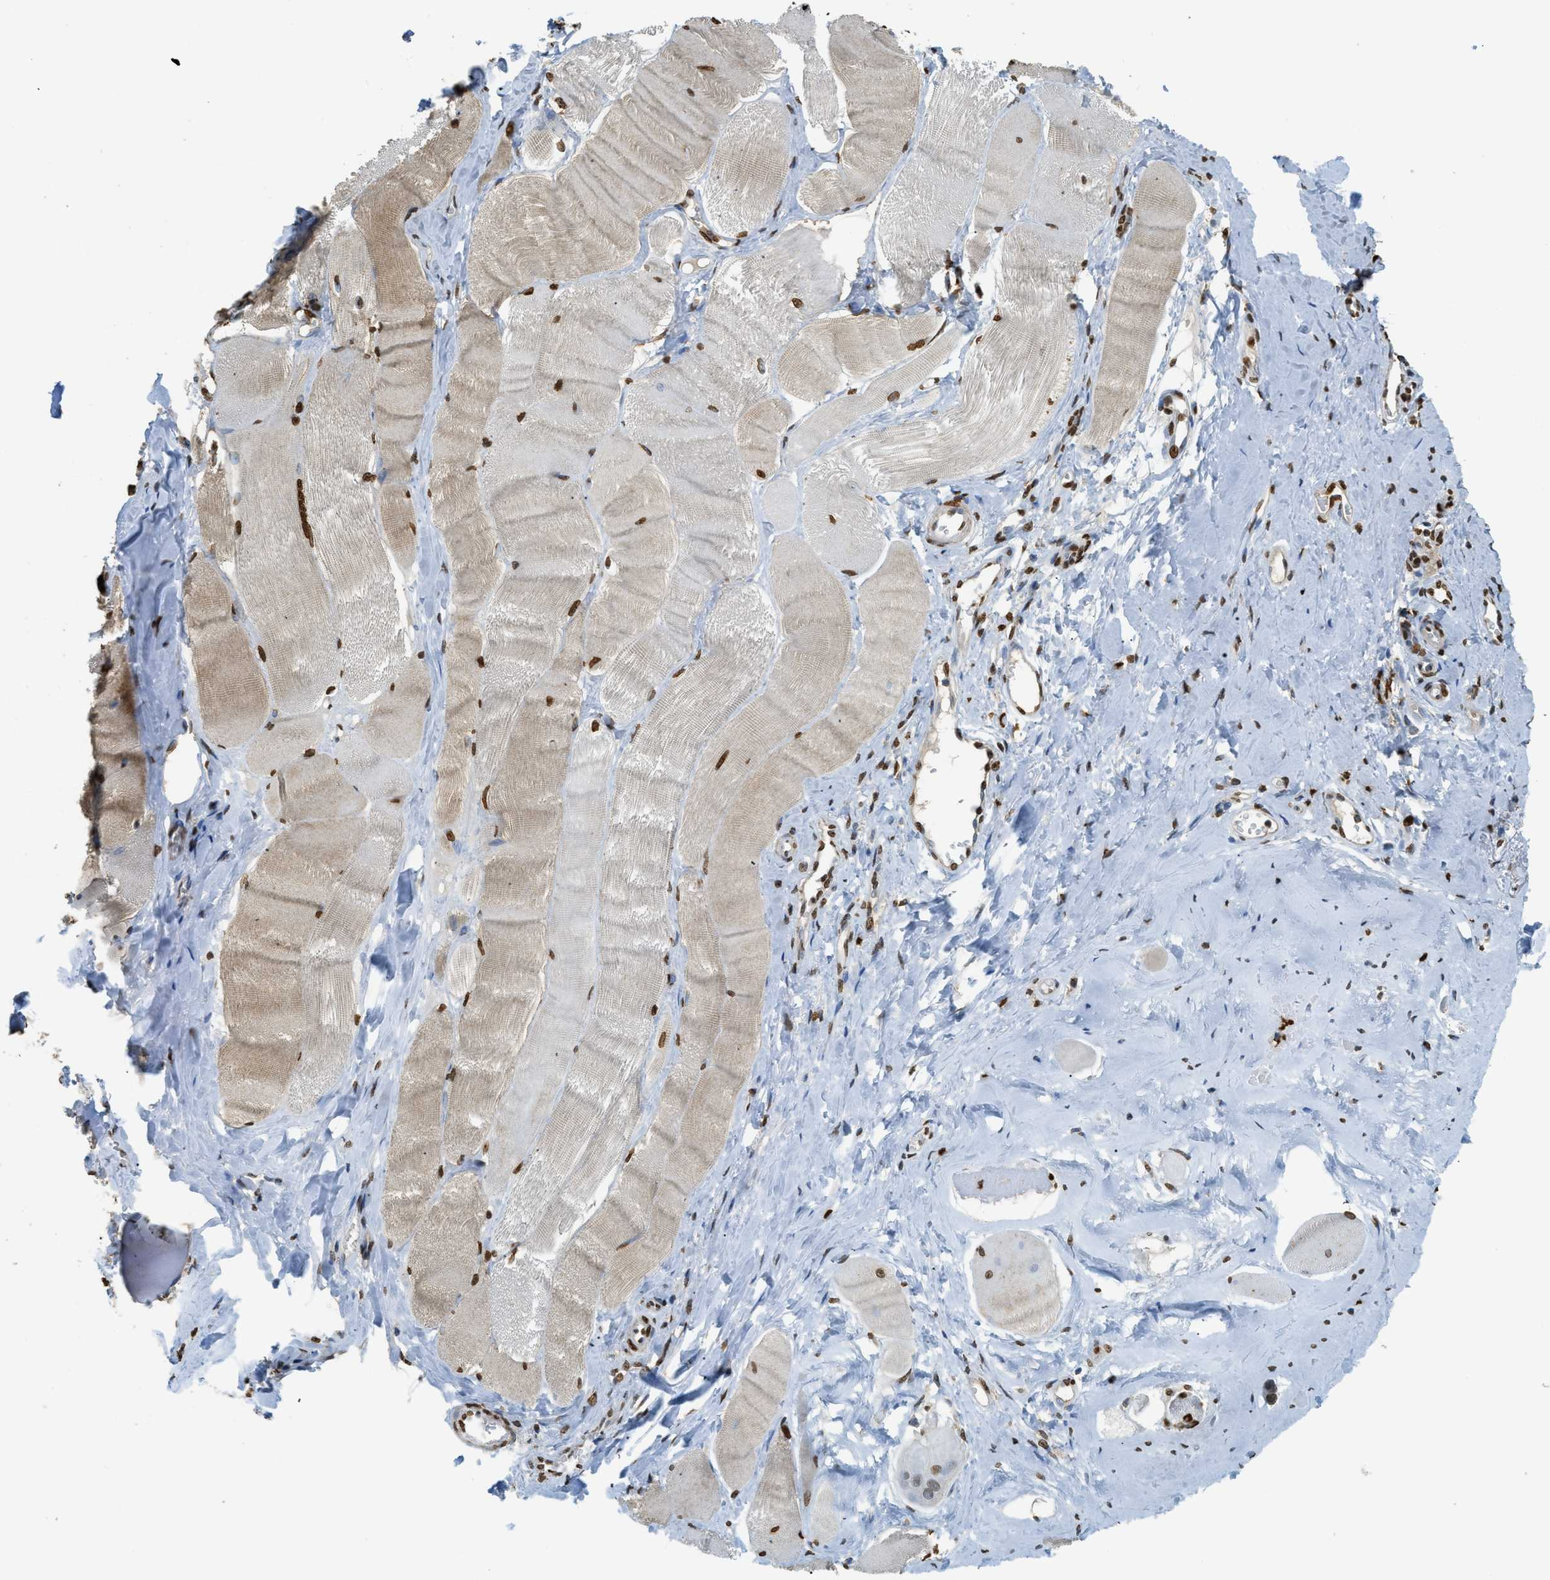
{"staining": {"intensity": "strong", "quantity": "25%-75%", "location": "nuclear"}, "tissue": "skeletal muscle", "cell_type": "Myocytes", "image_type": "normal", "snomed": [{"axis": "morphology", "description": "Normal tissue, NOS"}, {"axis": "morphology", "description": "Squamous cell carcinoma, NOS"}, {"axis": "topography", "description": "Skeletal muscle"}], "caption": "Human skeletal muscle stained for a protein (brown) reveals strong nuclear positive staining in about 25%-75% of myocytes.", "gene": "NR5A2", "patient": {"sex": "male", "age": 51}}